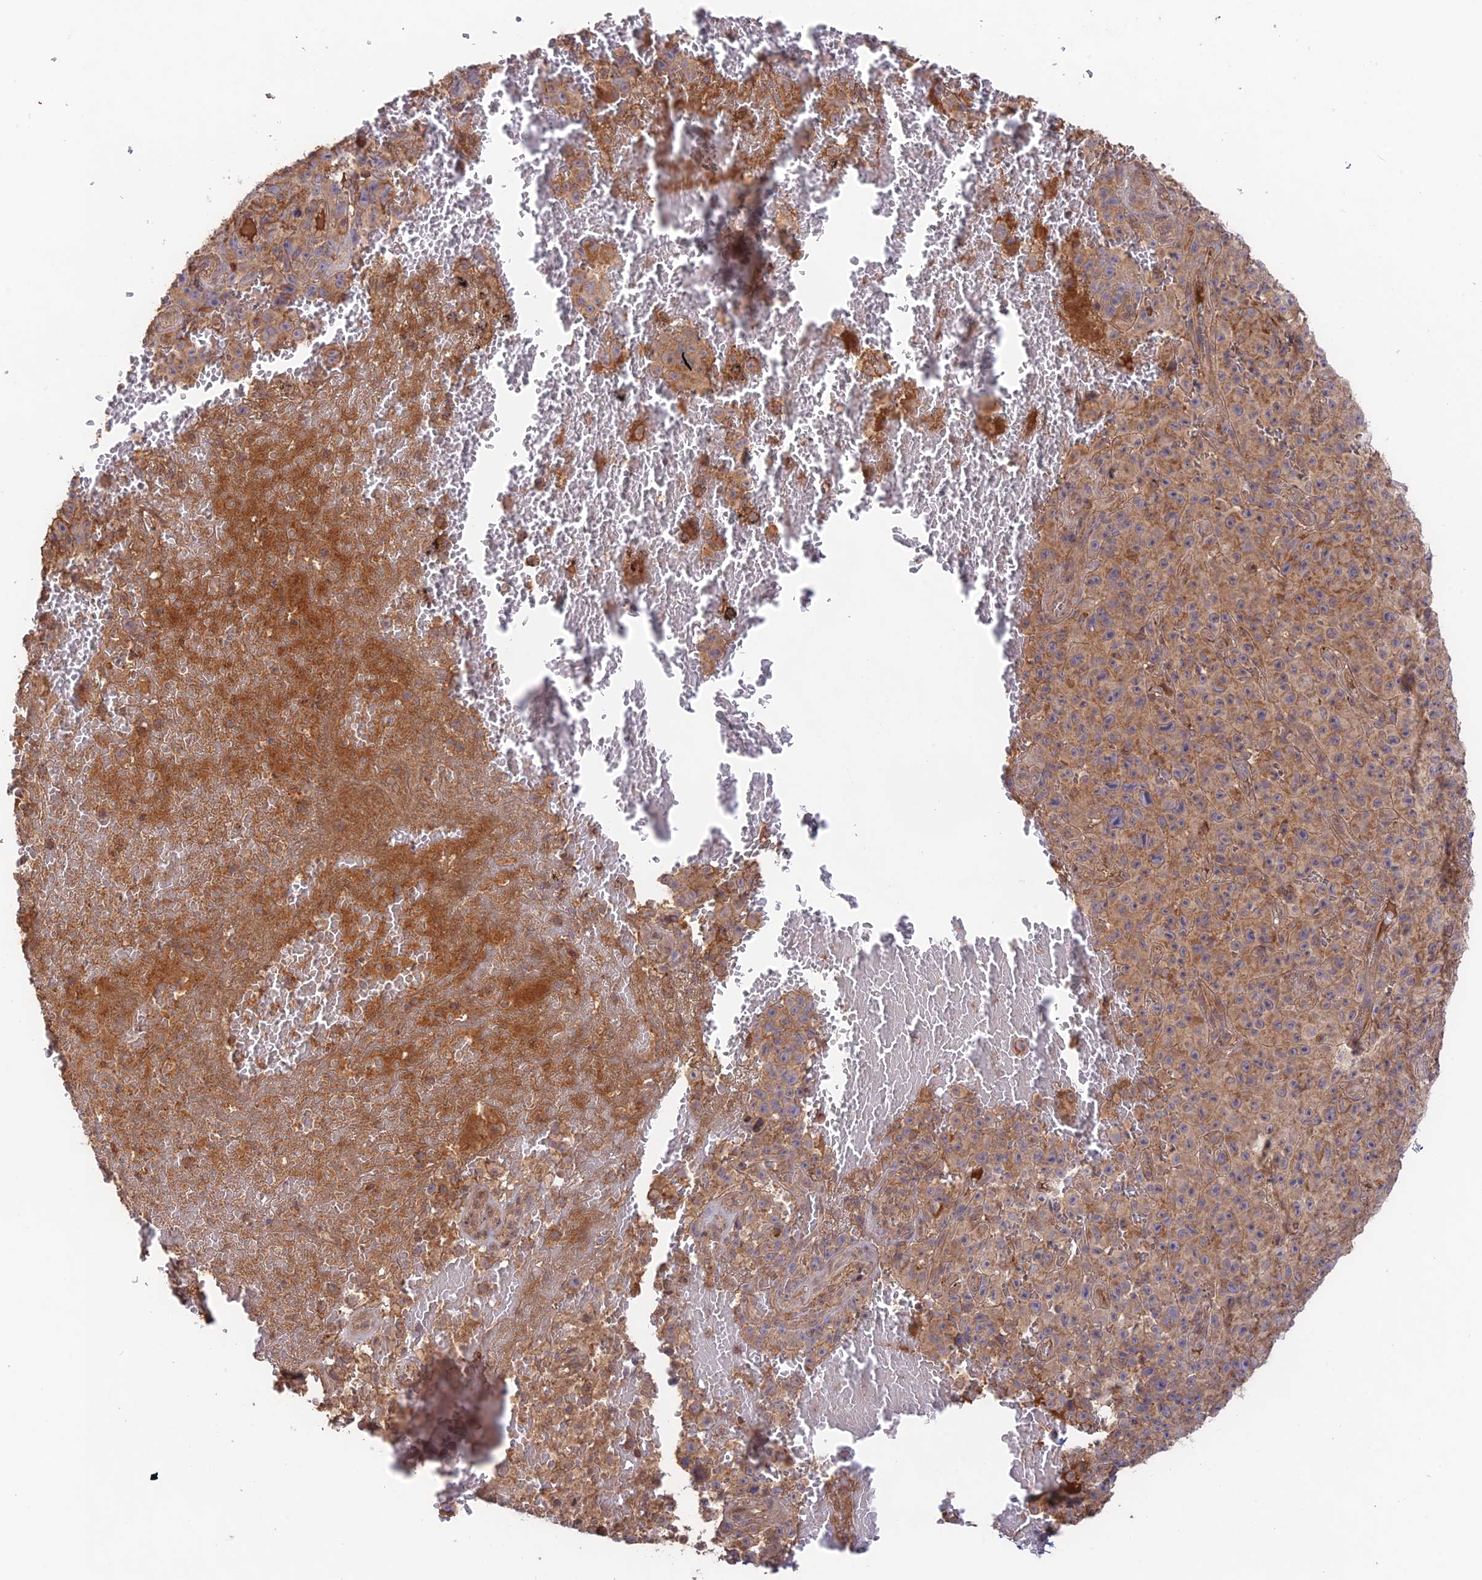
{"staining": {"intensity": "moderate", "quantity": ">75%", "location": "cytoplasmic/membranous"}, "tissue": "melanoma", "cell_type": "Tumor cells", "image_type": "cancer", "snomed": [{"axis": "morphology", "description": "Malignant melanoma, NOS"}, {"axis": "topography", "description": "Skin"}], "caption": "Immunohistochemical staining of melanoma exhibits medium levels of moderate cytoplasmic/membranous expression in approximately >75% of tumor cells. The staining was performed using DAB, with brown indicating positive protein expression. Nuclei are stained blue with hematoxylin.", "gene": "CLCF1", "patient": {"sex": "female", "age": 82}}